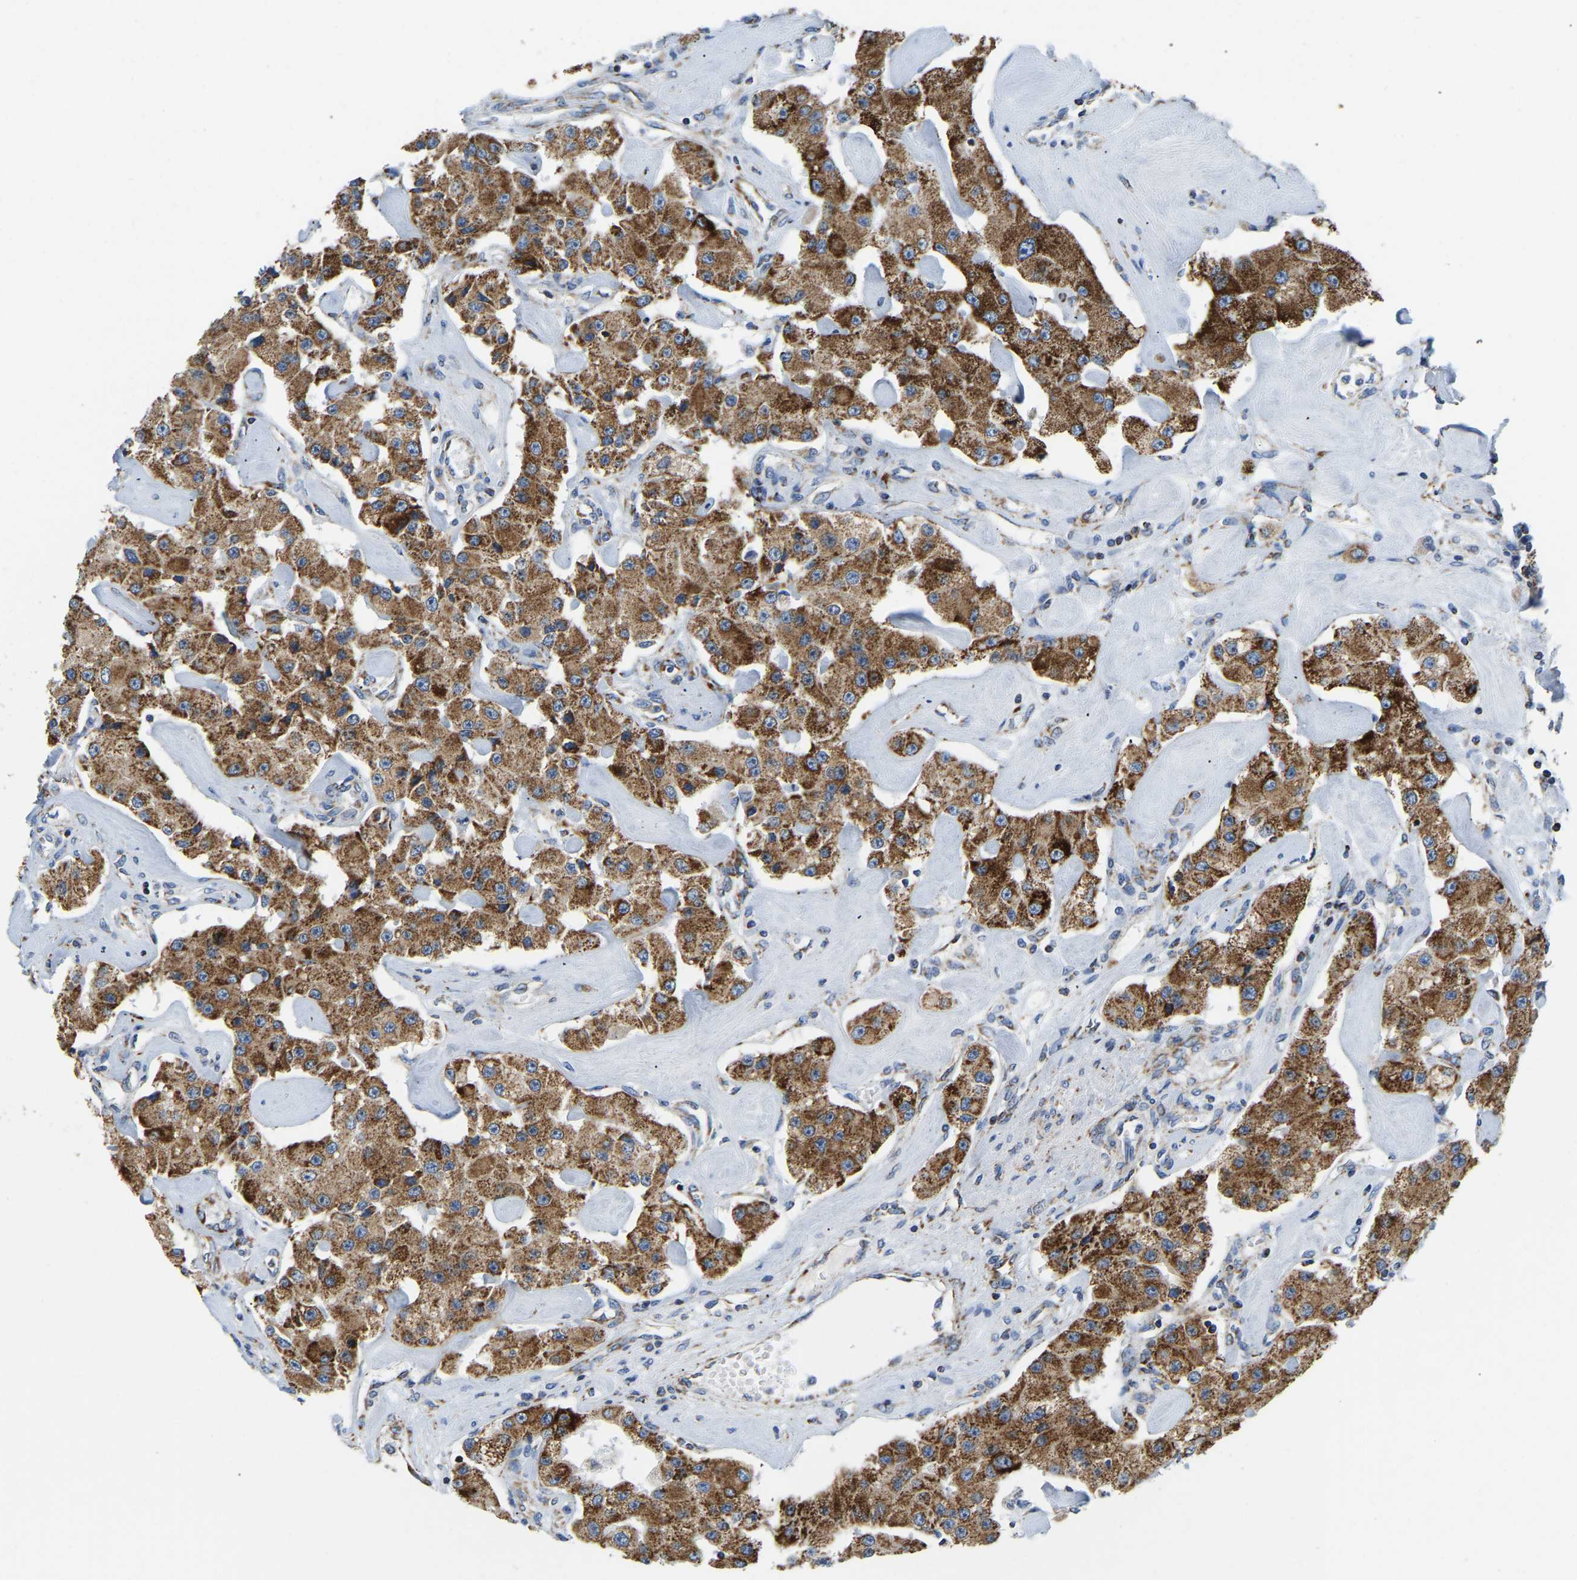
{"staining": {"intensity": "strong", "quantity": ">75%", "location": "cytoplasmic/membranous"}, "tissue": "carcinoid", "cell_type": "Tumor cells", "image_type": "cancer", "snomed": [{"axis": "morphology", "description": "Carcinoid, malignant, NOS"}, {"axis": "topography", "description": "Pancreas"}], "caption": "IHC (DAB (3,3'-diaminobenzidine)) staining of carcinoid shows strong cytoplasmic/membranous protein staining in approximately >75% of tumor cells. Using DAB (brown) and hematoxylin (blue) stains, captured at high magnification using brightfield microscopy.", "gene": "SFXN1", "patient": {"sex": "male", "age": 41}}